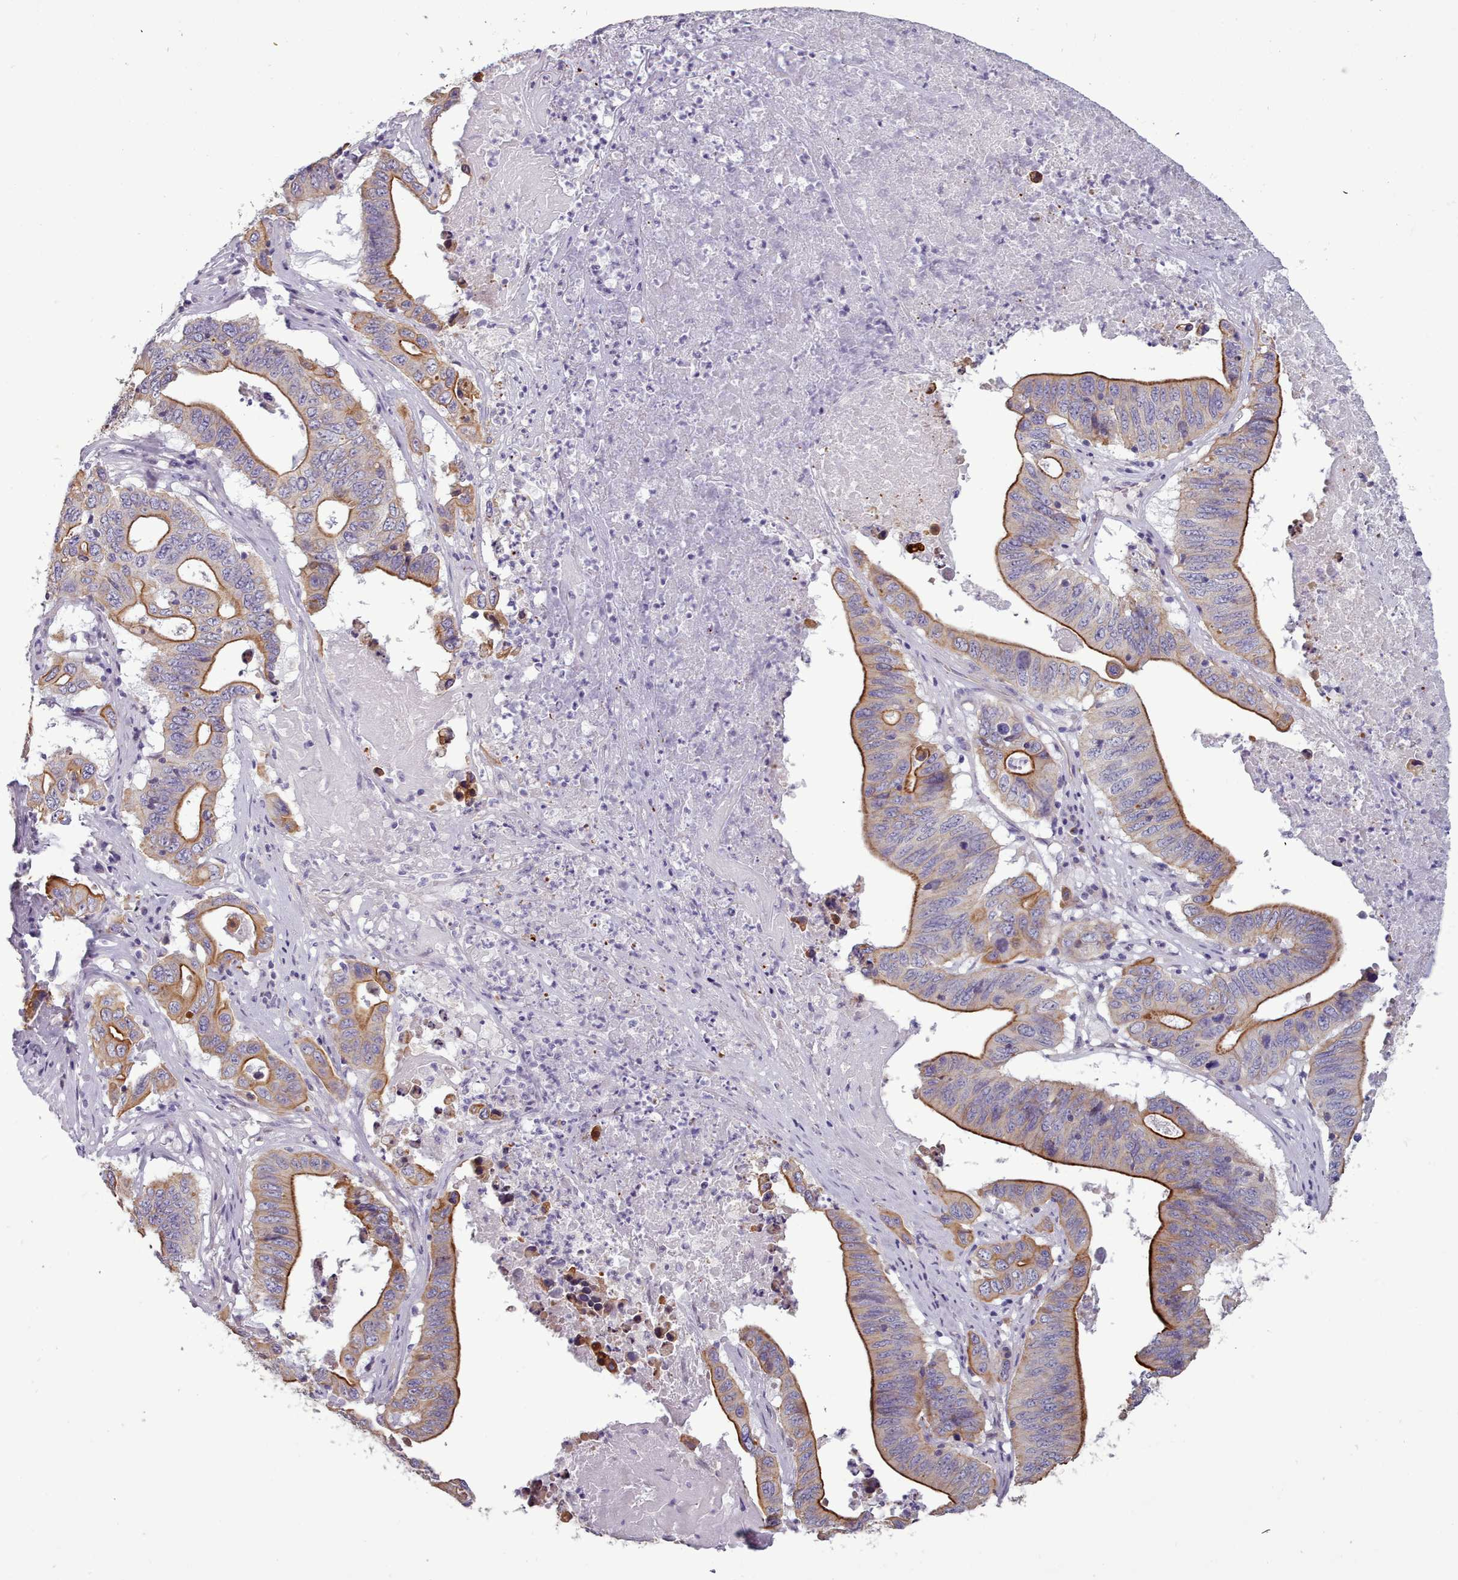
{"staining": {"intensity": "strong", "quantity": "25%-75%", "location": "cytoplasmic/membranous"}, "tissue": "lung cancer", "cell_type": "Tumor cells", "image_type": "cancer", "snomed": [{"axis": "morphology", "description": "Adenocarcinoma, NOS"}, {"axis": "topography", "description": "Lung"}], "caption": "Immunohistochemical staining of human lung cancer (adenocarcinoma) reveals high levels of strong cytoplasmic/membranous protein expression in approximately 25%-75% of tumor cells.", "gene": "PLD4", "patient": {"sex": "female", "age": 60}}